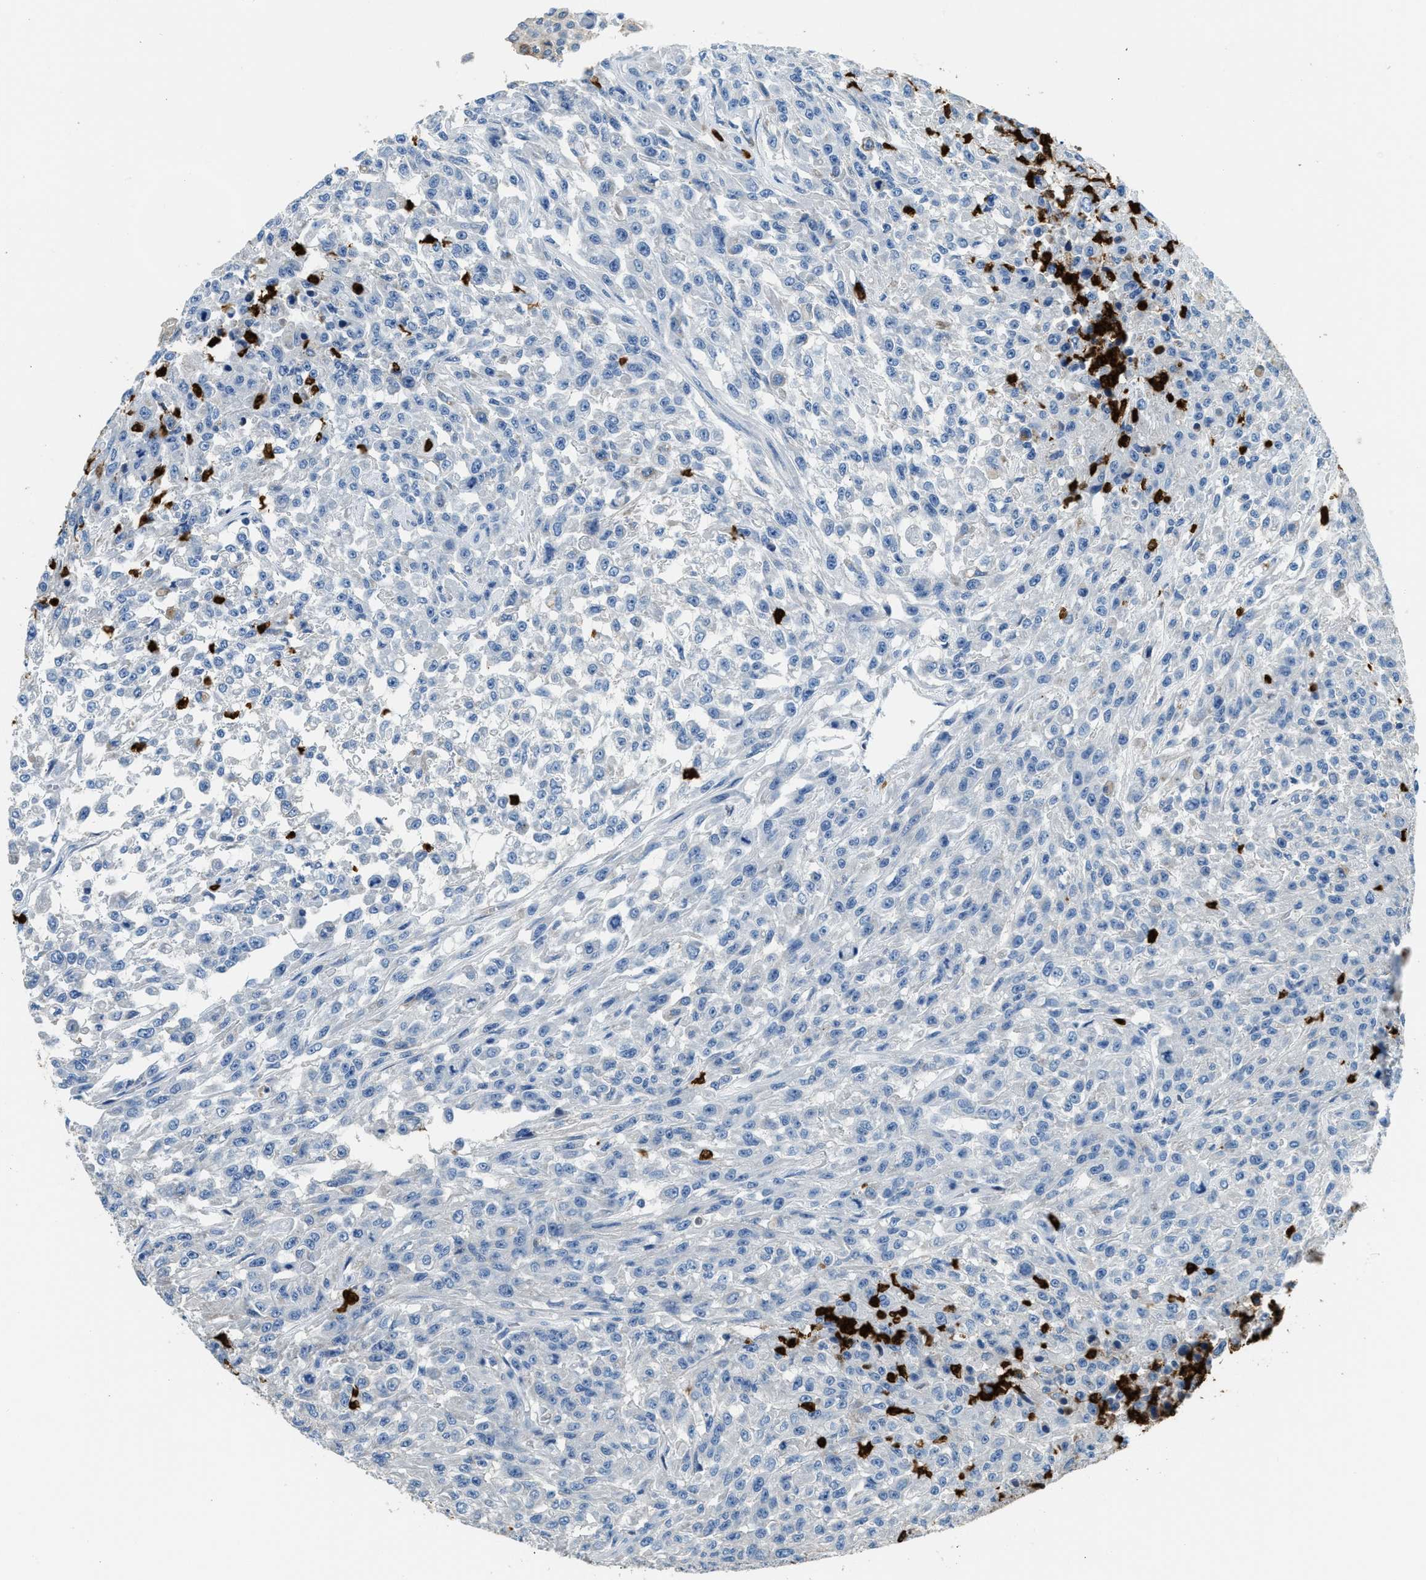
{"staining": {"intensity": "negative", "quantity": "none", "location": "none"}, "tissue": "urothelial cancer", "cell_type": "Tumor cells", "image_type": "cancer", "snomed": [{"axis": "morphology", "description": "Urothelial carcinoma, High grade"}, {"axis": "topography", "description": "Urinary bladder"}], "caption": "A high-resolution histopathology image shows immunohistochemistry staining of urothelial cancer, which demonstrates no significant positivity in tumor cells.", "gene": "ANXA3", "patient": {"sex": "male", "age": 46}}